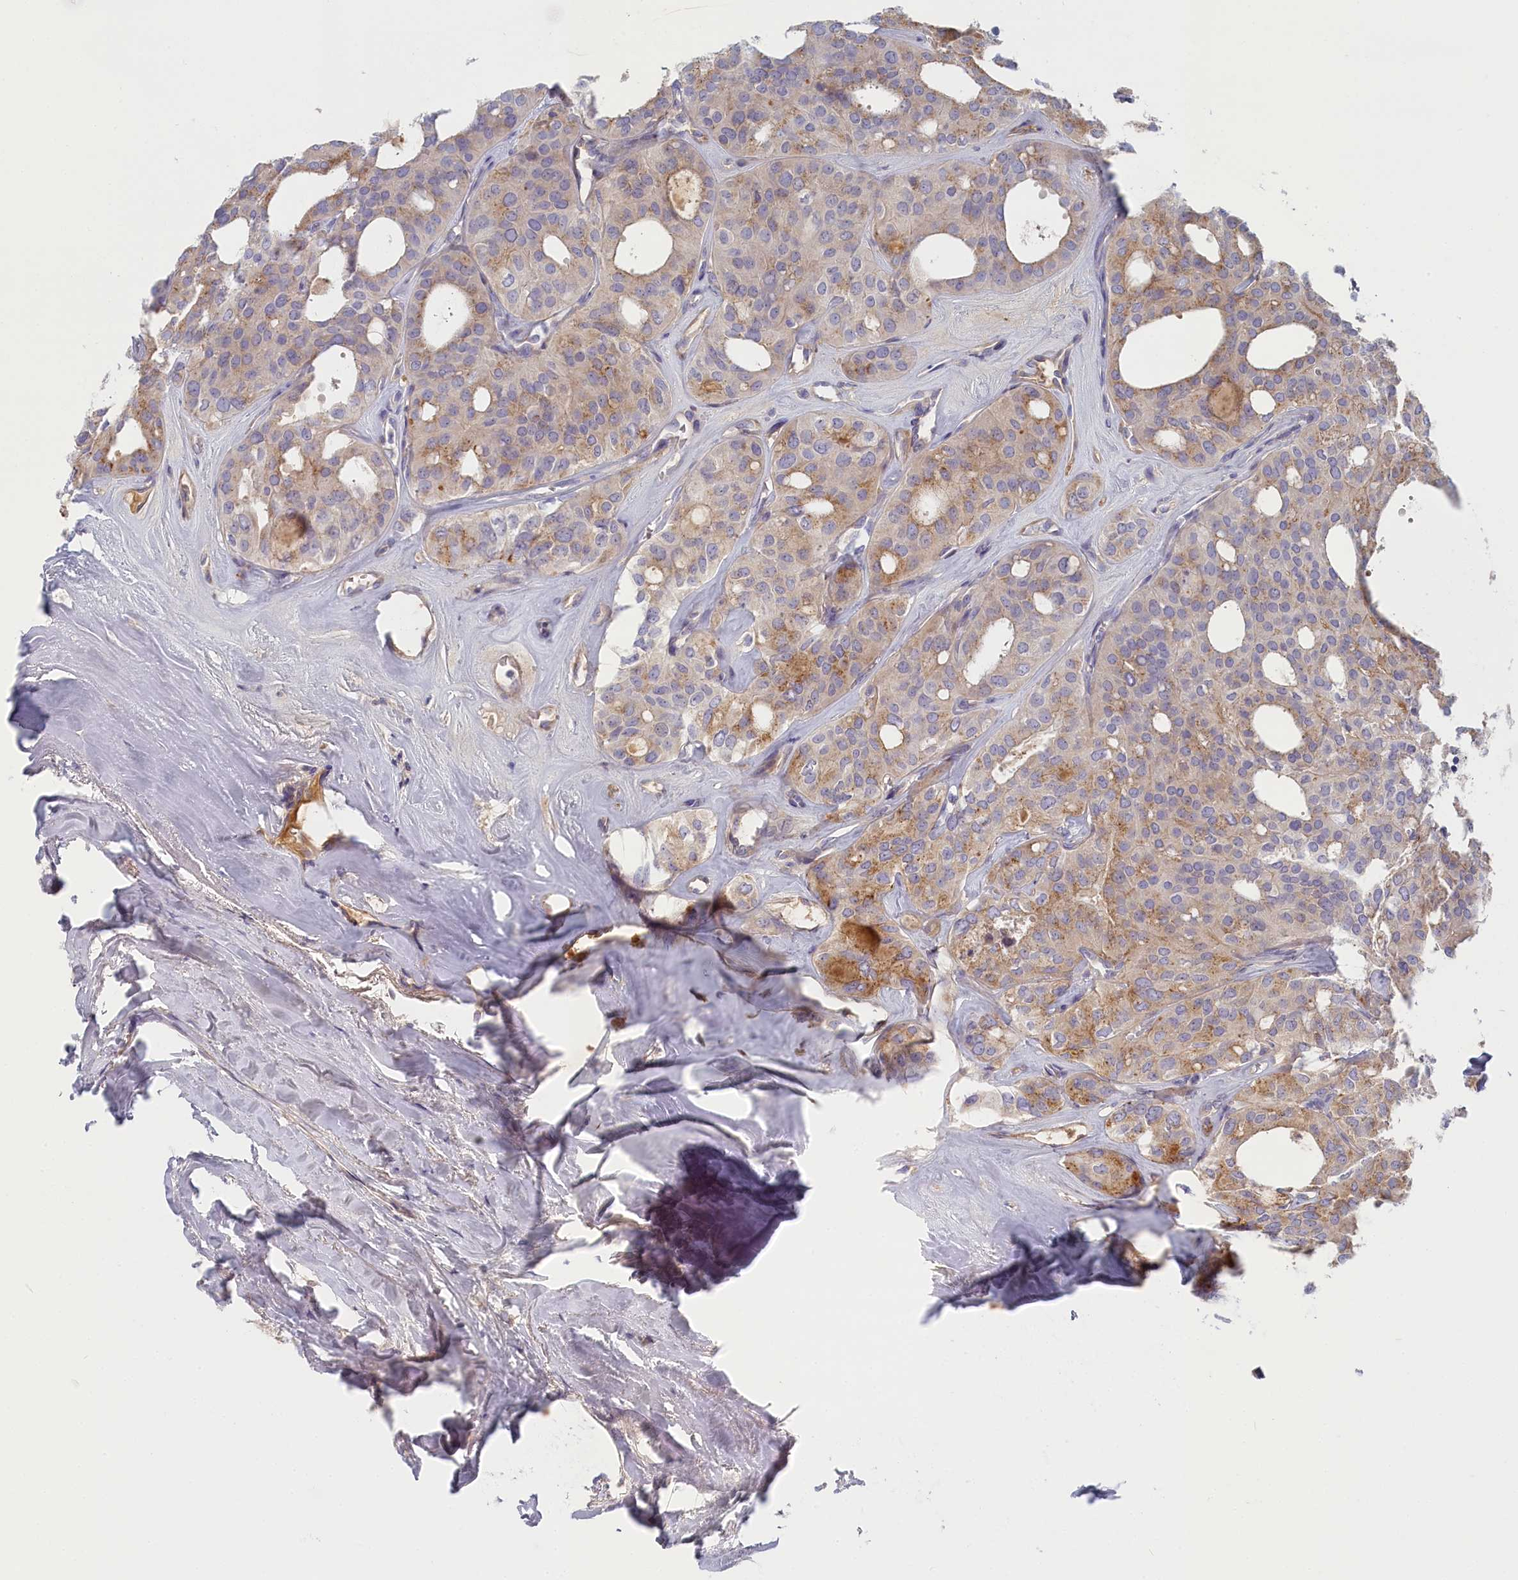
{"staining": {"intensity": "weak", "quantity": "25%-75%", "location": "cytoplasmic/membranous"}, "tissue": "thyroid cancer", "cell_type": "Tumor cells", "image_type": "cancer", "snomed": [{"axis": "morphology", "description": "Follicular adenoma carcinoma, NOS"}, {"axis": "topography", "description": "Thyroid gland"}], "caption": "Immunohistochemistry (IHC) photomicrograph of neoplastic tissue: follicular adenoma carcinoma (thyroid) stained using immunohistochemistry (IHC) reveals low levels of weak protein expression localized specifically in the cytoplasmic/membranous of tumor cells, appearing as a cytoplasmic/membranous brown color.", "gene": "STX16", "patient": {"sex": "male", "age": 75}}